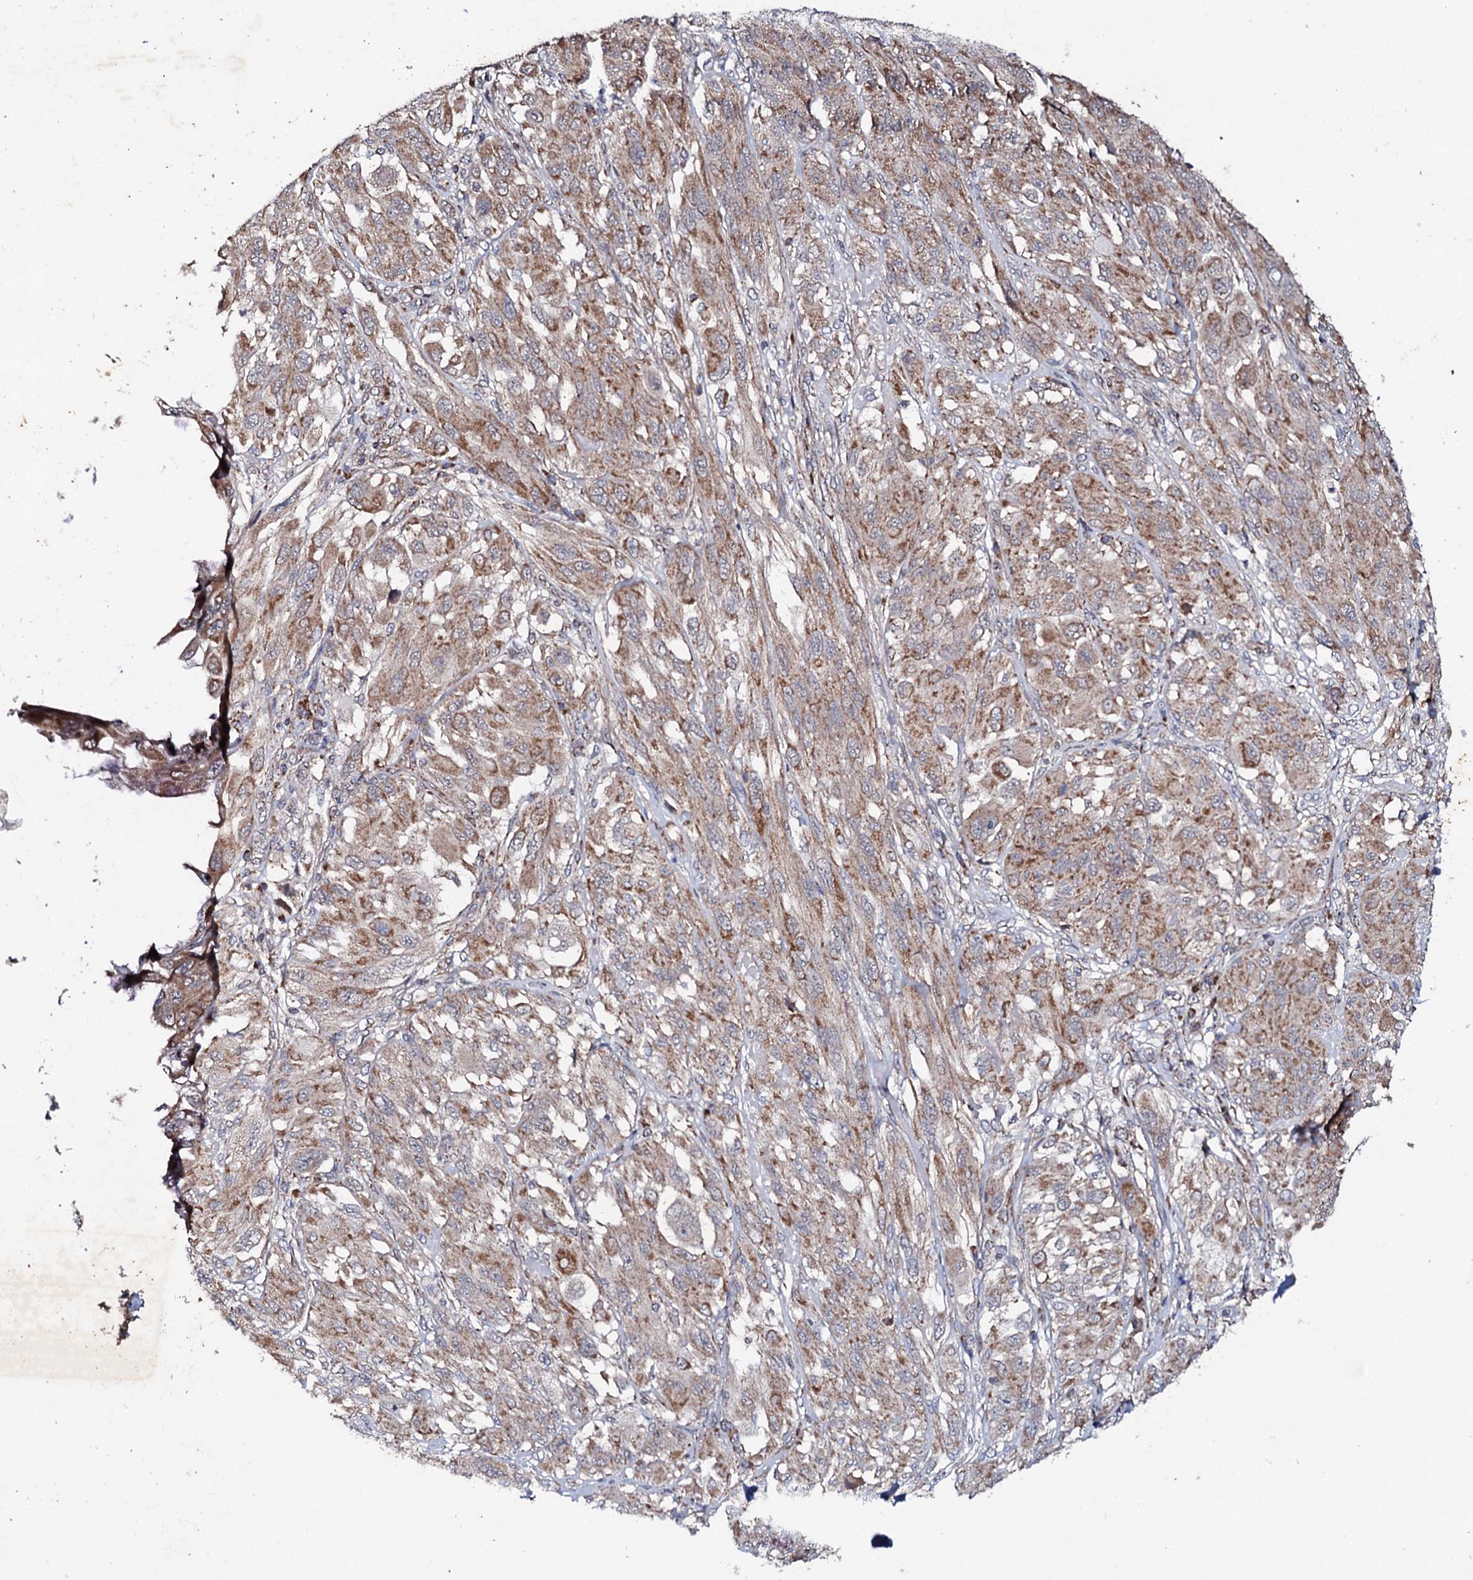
{"staining": {"intensity": "moderate", "quantity": ">75%", "location": "cytoplasmic/membranous"}, "tissue": "melanoma", "cell_type": "Tumor cells", "image_type": "cancer", "snomed": [{"axis": "morphology", "description": "Malignant melanoma, NOS"}, {"axis": "topography", "description": "Skin"}], "caption": "Moderate cytoplasmic/membranous positivity for a protein is seen in approximately >75% of tumor cells of melanoma using immunohistochemistry.", "gene": "MTIF3", "patient": {"sex": "female", "age": 91}}